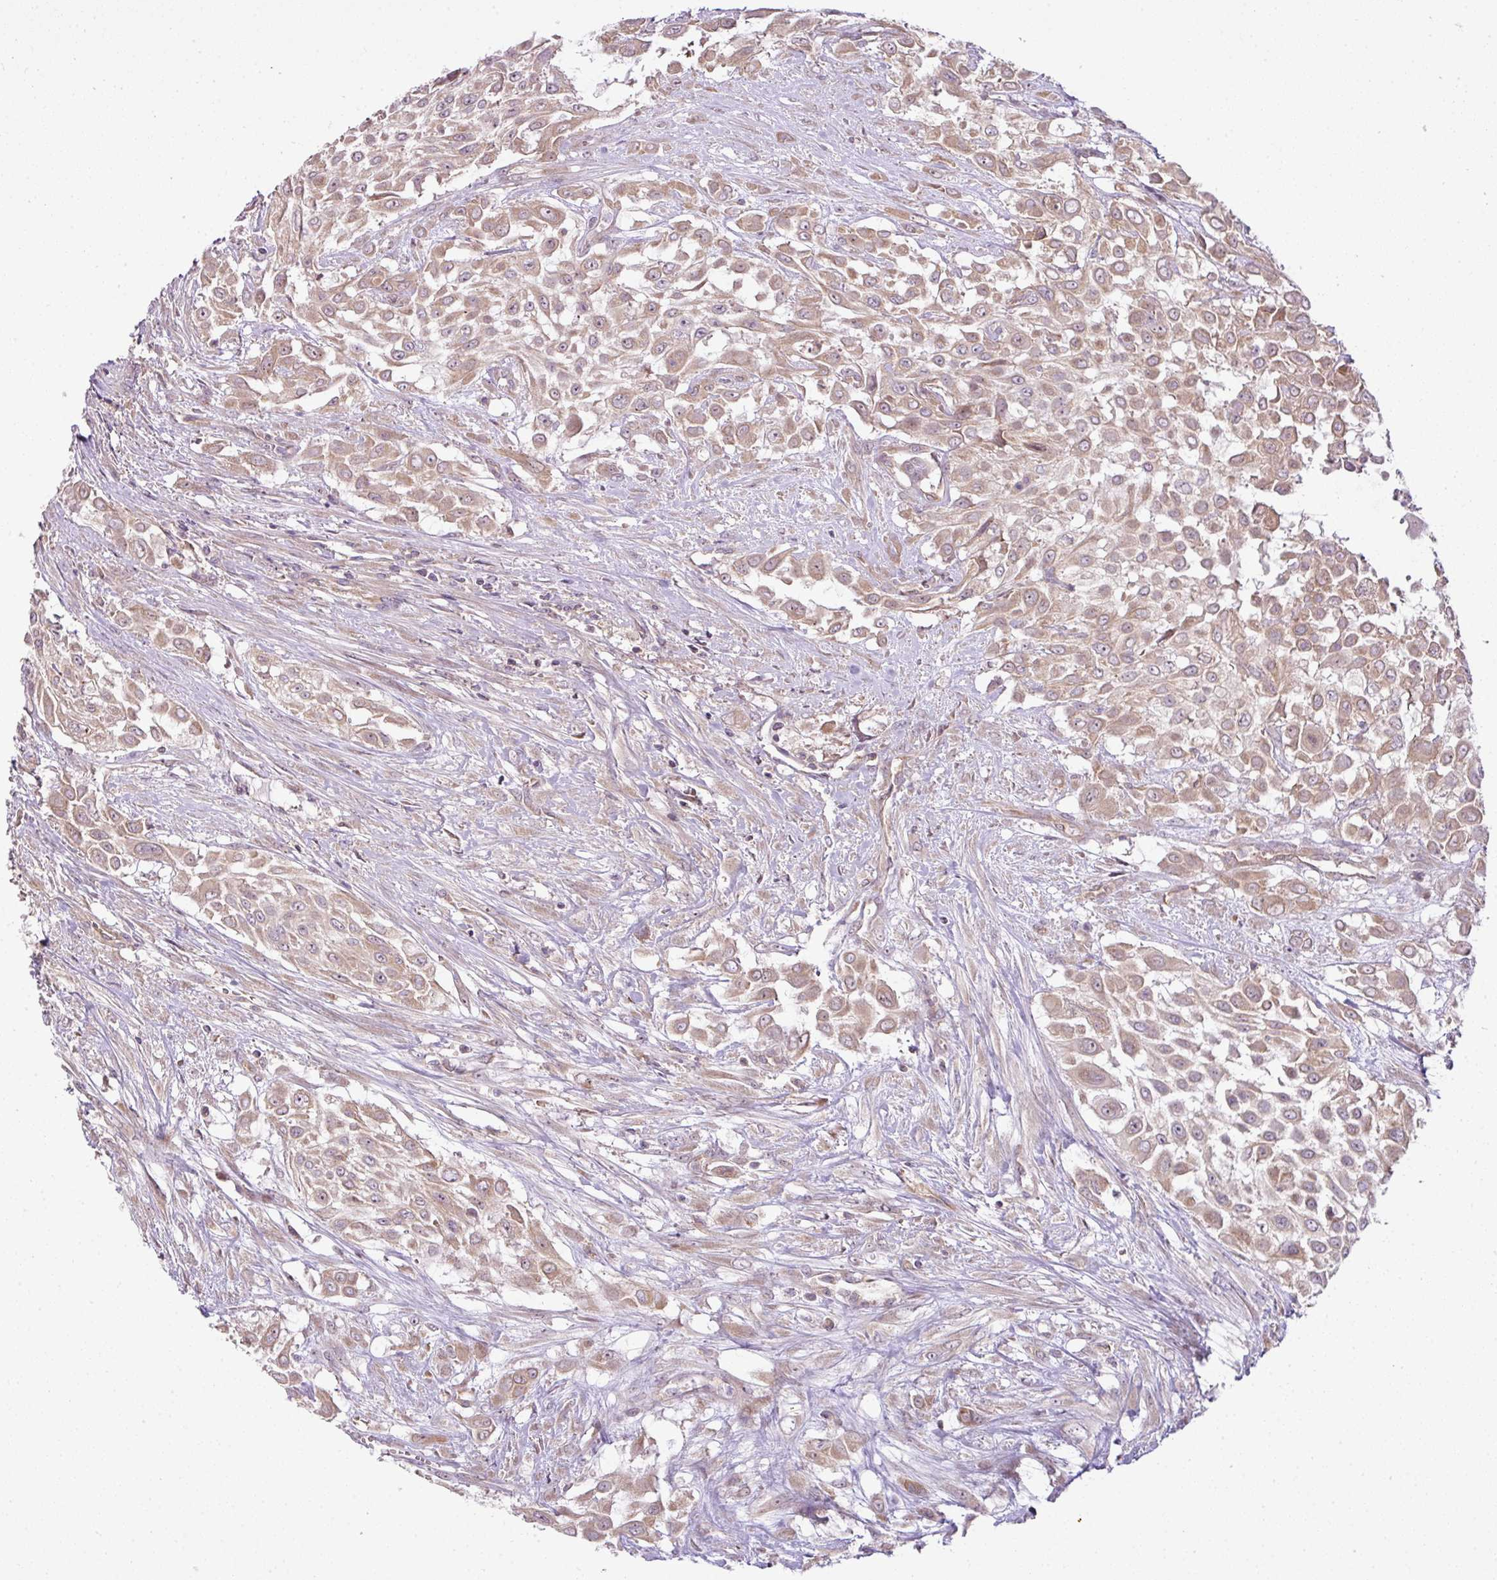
{"staining": {"intensity": "weak", "quantity": ">75%", "location": "cytoplasmic/membranous"}, "tissue": "urothelial cancer", "cell_type": "Tumor cells", "image_type": "cancer", "snomed": [{"axis": "morphology", "description": "Urothelial carcinoma, High grade"}, {"axis": "topography", "description": "Urinary bladder"}], "caption": "Urothelial cancer tissue shows weak cytoplasmic/membranous expression in approximately >75% of tumor cells, visualized by immunohistochemistry. The protein is stained brown, and the nuclei are stained in blue (DAB IHC with brightfield microscopy, high magnification).", "gene": "COX18", "patient": {"sex": "male", "age": 57}}